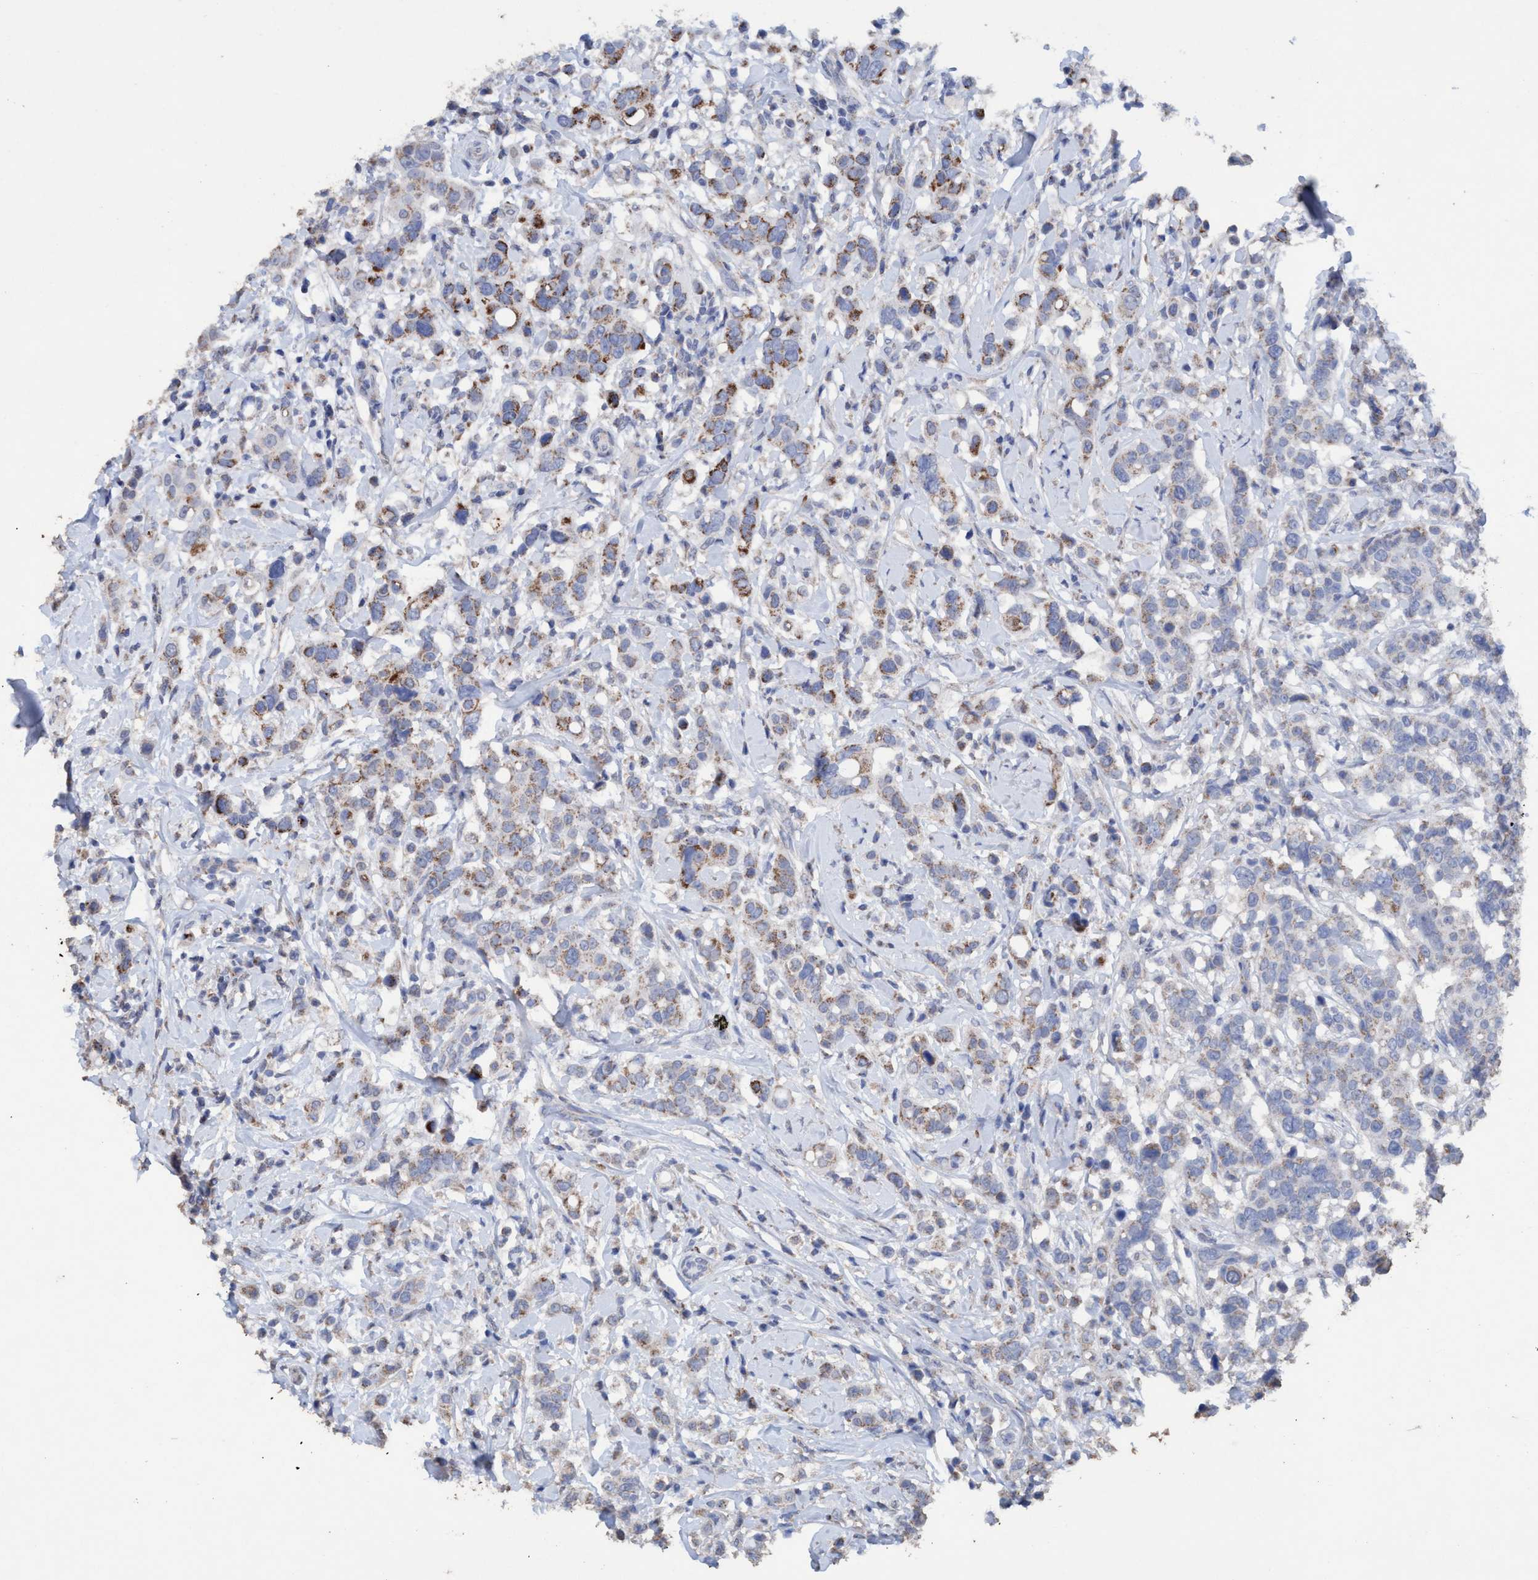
{"staining": {"intensity": "moderate", "quantity": "25%-75%", "location": "cytoplasmic/membranous"}, "tissue": "breast cancer", "cell_type": "Tumor cells", "image_type": "cancer", "snomed": [{"axis": "morphology", "description": "Duct carcinoma"}, {"axis": "topography", "description": "Breast"}], "caption": "Breast intraductal carcinoma stained with DAB (3,3'-diaminobenzidine) IHC demonstrates medium levels of moderate cytoplasmic/membranous expression in about 25%-75% of tumor cells.", "gene": "RSAD1", "patient": {"sex": "female", "age": 27}}